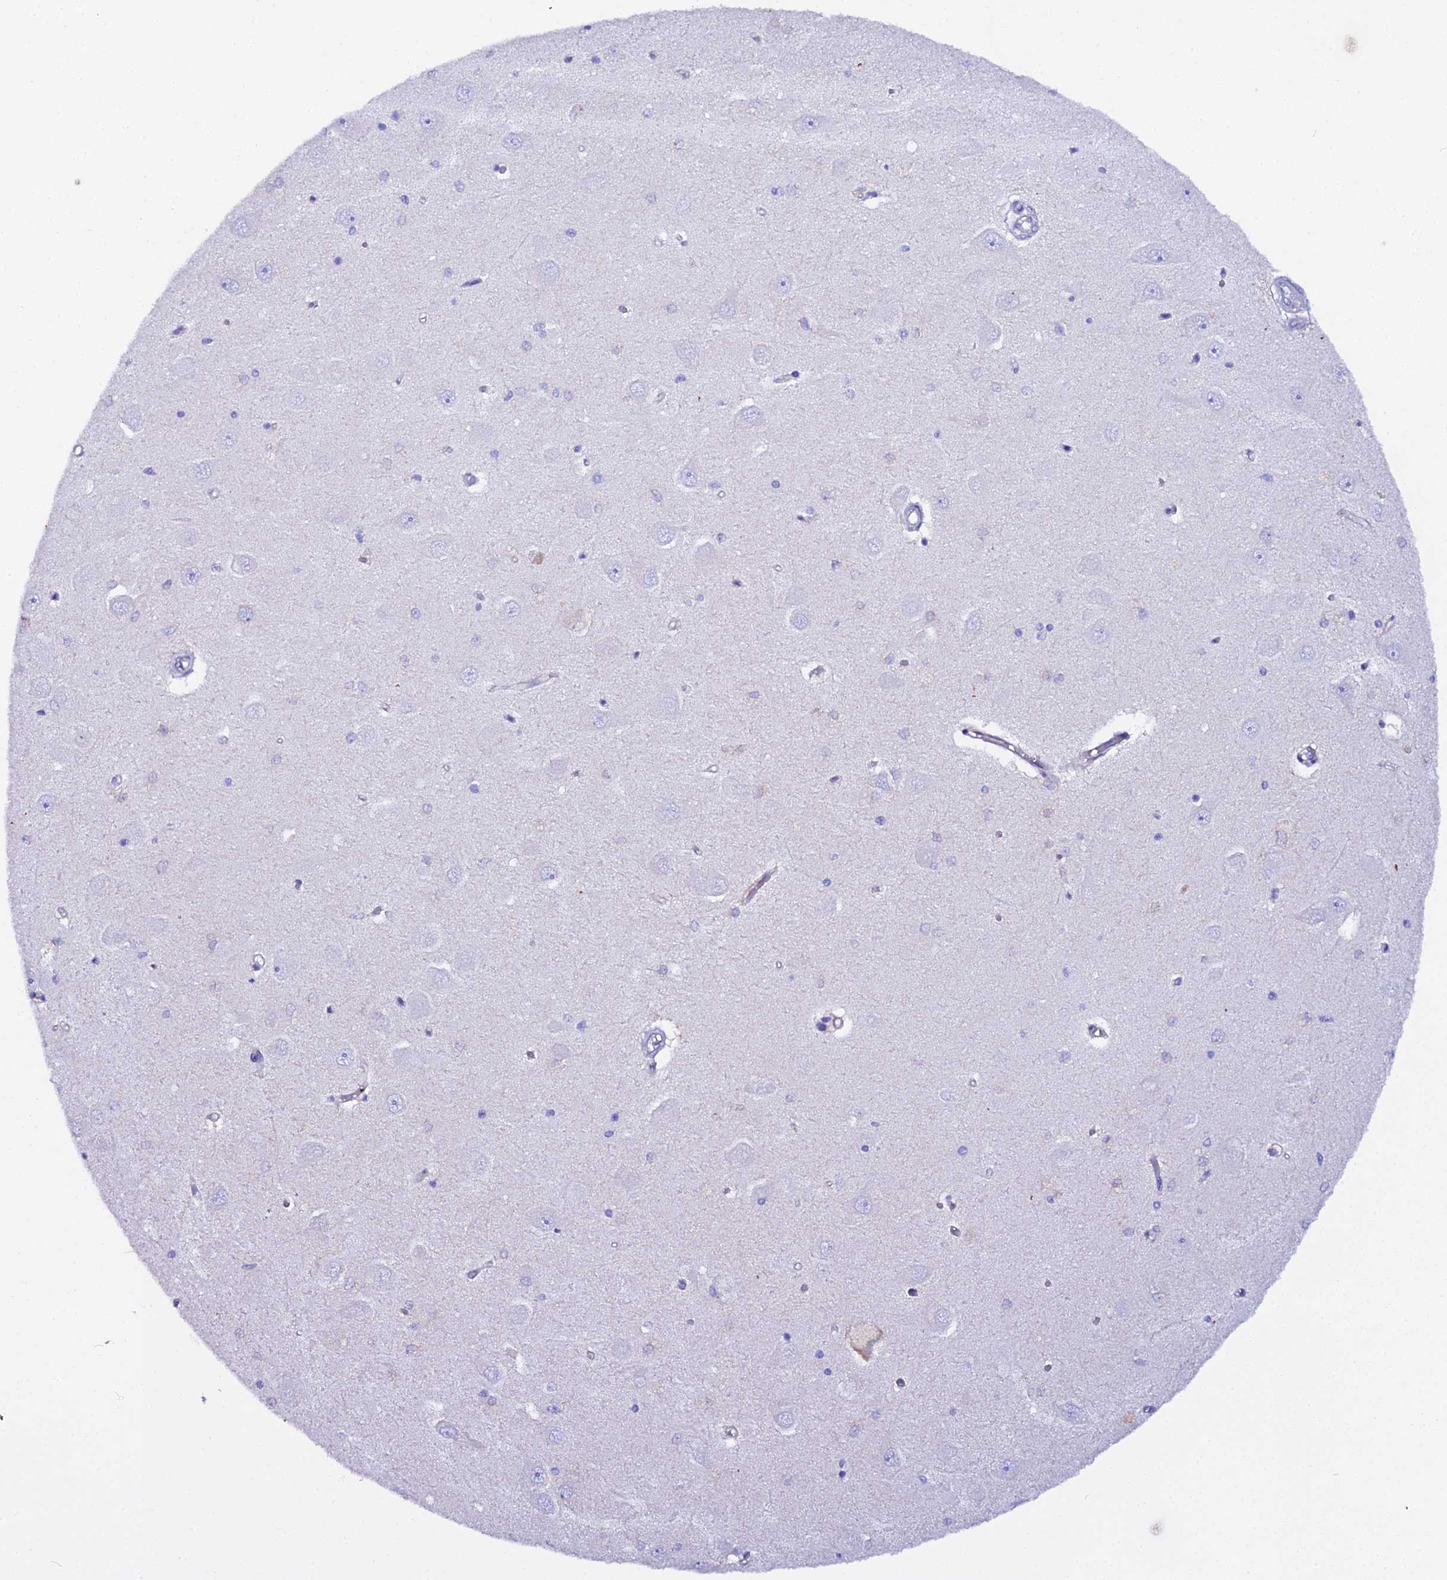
{"staining": {"intensity": "weak", "quantity": "<25%", "location": "cytoplasmic/membranous"}, "tissue": "hippocampus", "cell_type": "Glial cells", "image_type": "normal", "snomed": [{"axis": "morphology", "description": "Normal tissue, NOS"}, {"axis": "topography", "description": "Hippocampus"}], "caption": "Immunohistochemistry image of unremarkable hippocampus: hippocampus stained with DAB exhibits no significant protein staining in glial cells.", "gene": "CFAP45", "patient": {"sex": "male", "age": 45}}